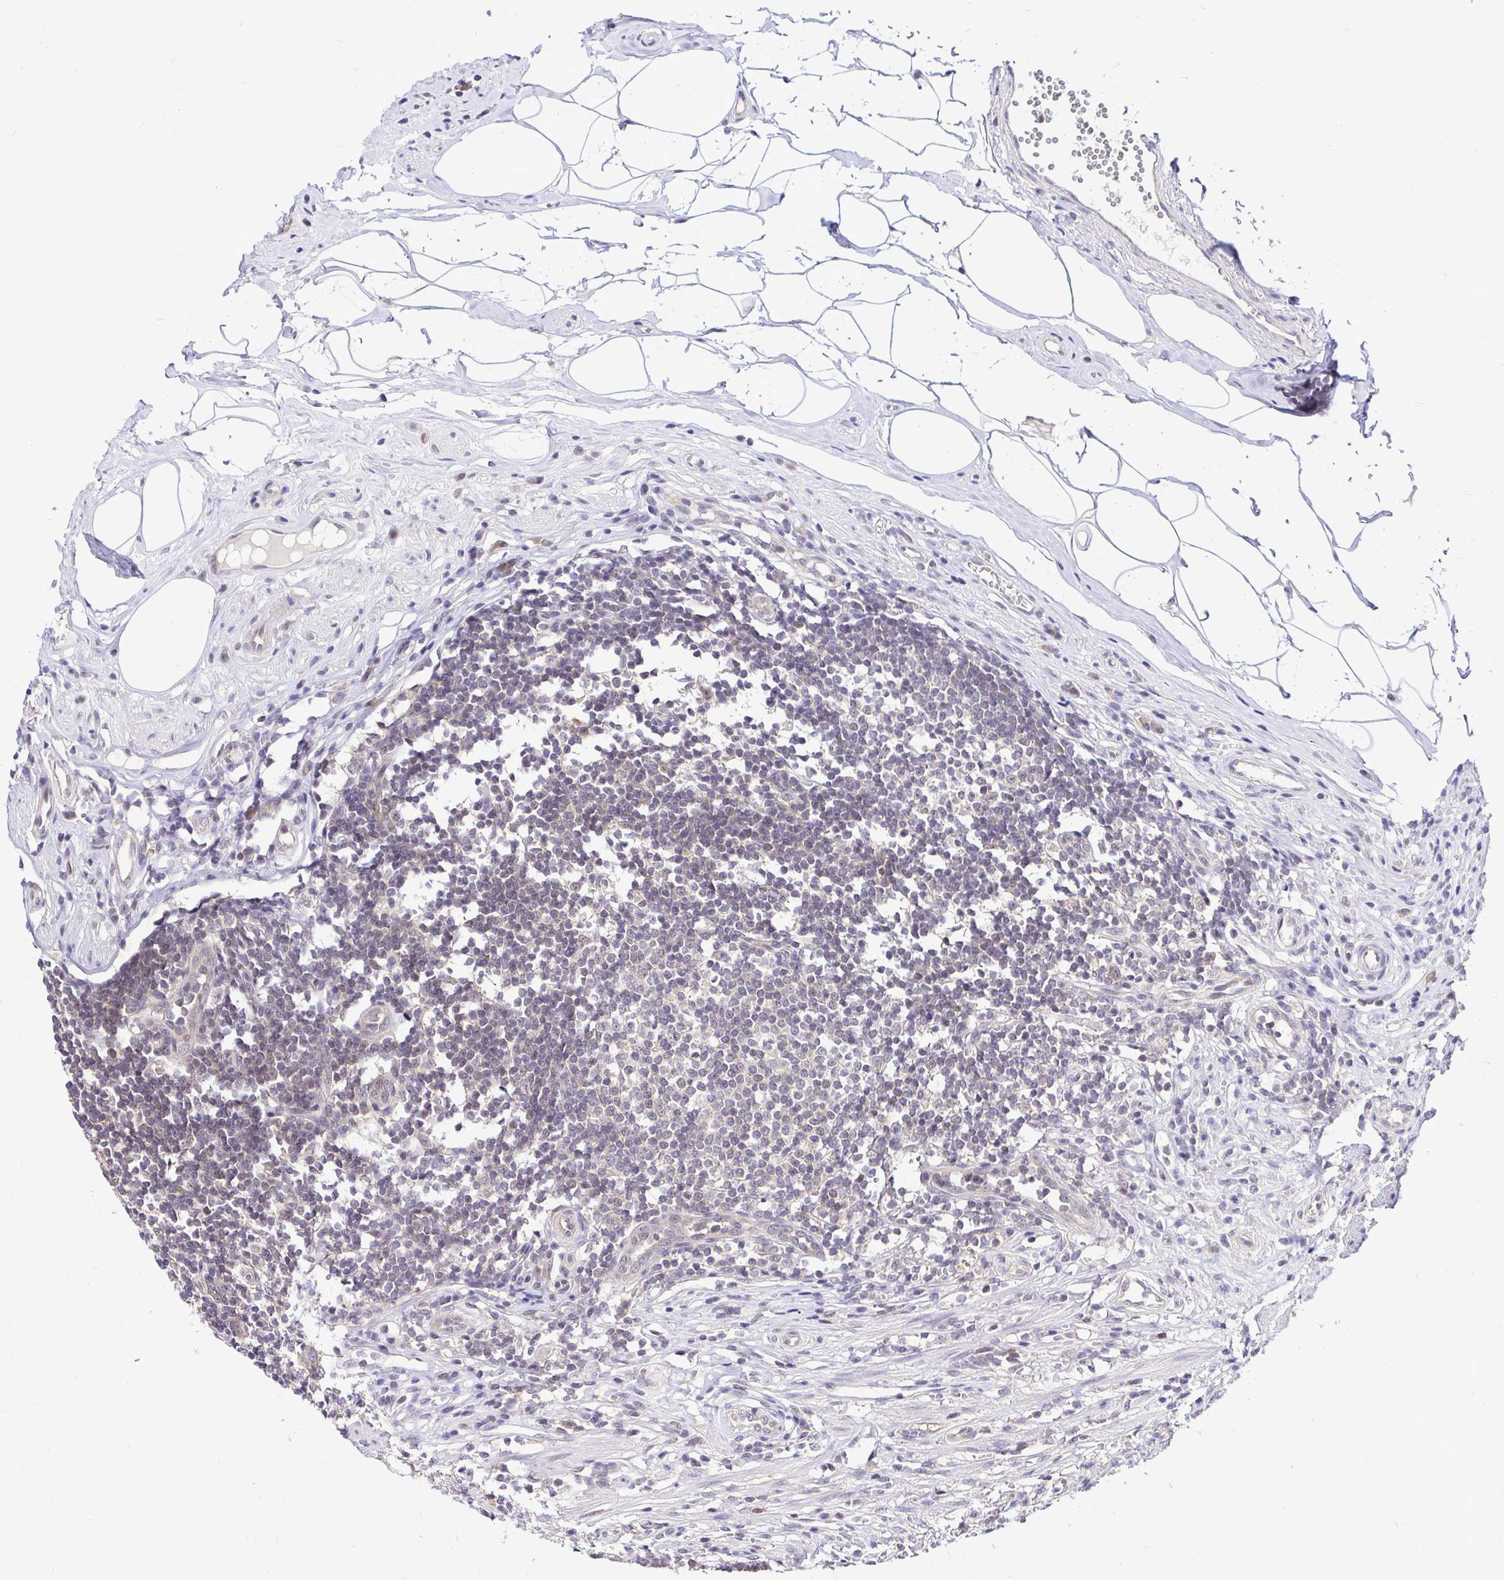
{"staining": {"intensity": "moderate", "quantity": "25%-75%", "location": "cytoplasmic/membranous"}, "tissue": "appendix", "cell_type": "Glandular cells", "image_type": "normal", "snomed": [{"axis": "morphology", "description": "Normal tissue, NOS"}, {"axis": "topography", "description": "Appendix"}], "caption": "Immunohistochemistry of benign human appendix exhibits medium levels of moderate cytoplasmic/membranous expression in about 25%-75% of glandular cells.", "gene": "UBE2M", "patient": {"sex": "female", "age": 56}}